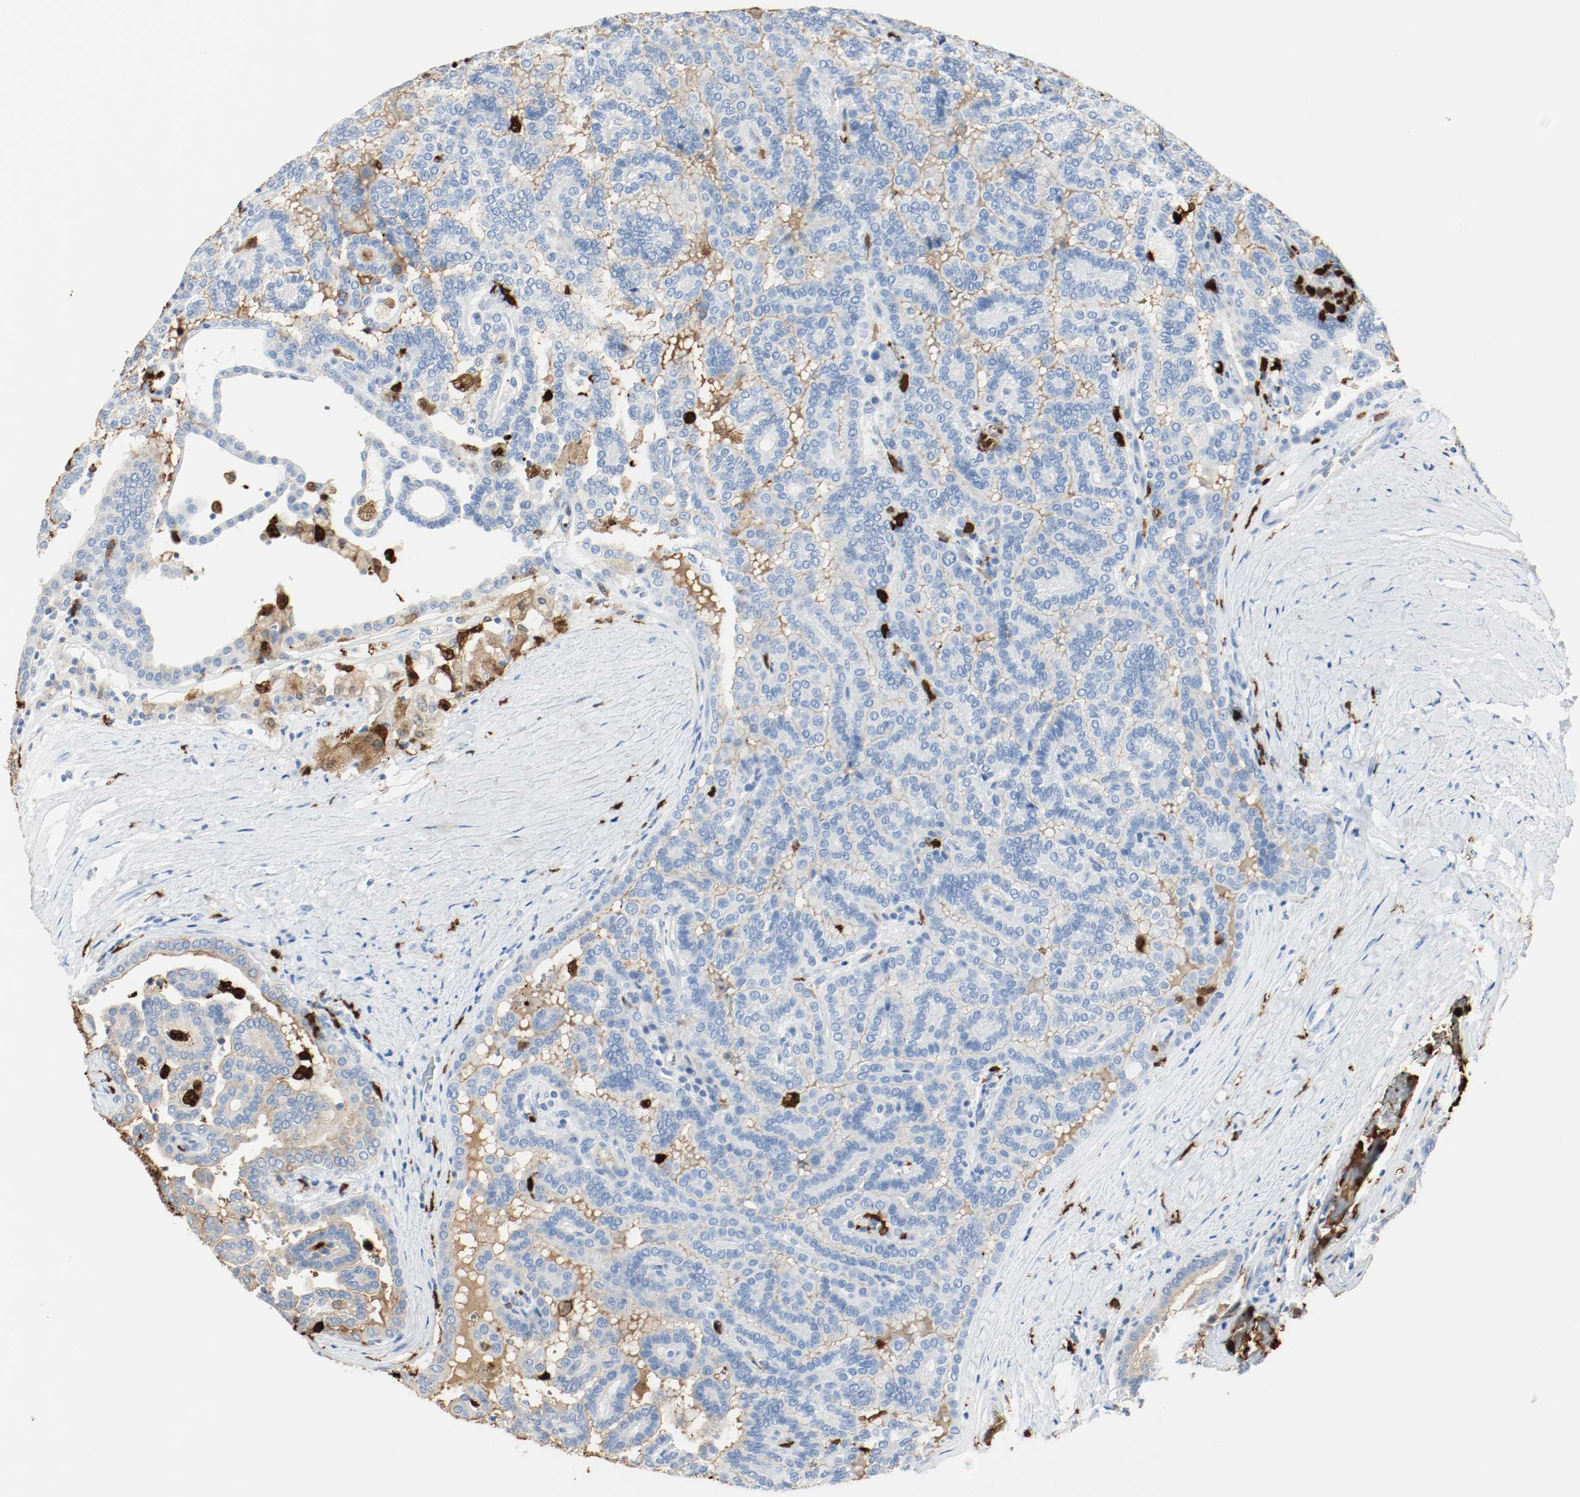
{"staining": {"intensity": "negative", "quantity": "none", "location": "none"}, "tissue": "renal cancer", "cell_type": "Tumor cells", "image_type": "cancer", "snomed": [{"axis": "morphology", "description": "Adenocarcinoma, NOS"}, {"axis": "topography", "description": "Kidney"}], "caption": "High magnification brightfield microscopy of renal cancer stained with DAB (brown) and counterstained with hematoxylin (blue): tumor cells show no significant positivity.", "gene": "S100A9", "patient": {"sex": "male", "age": 61}}